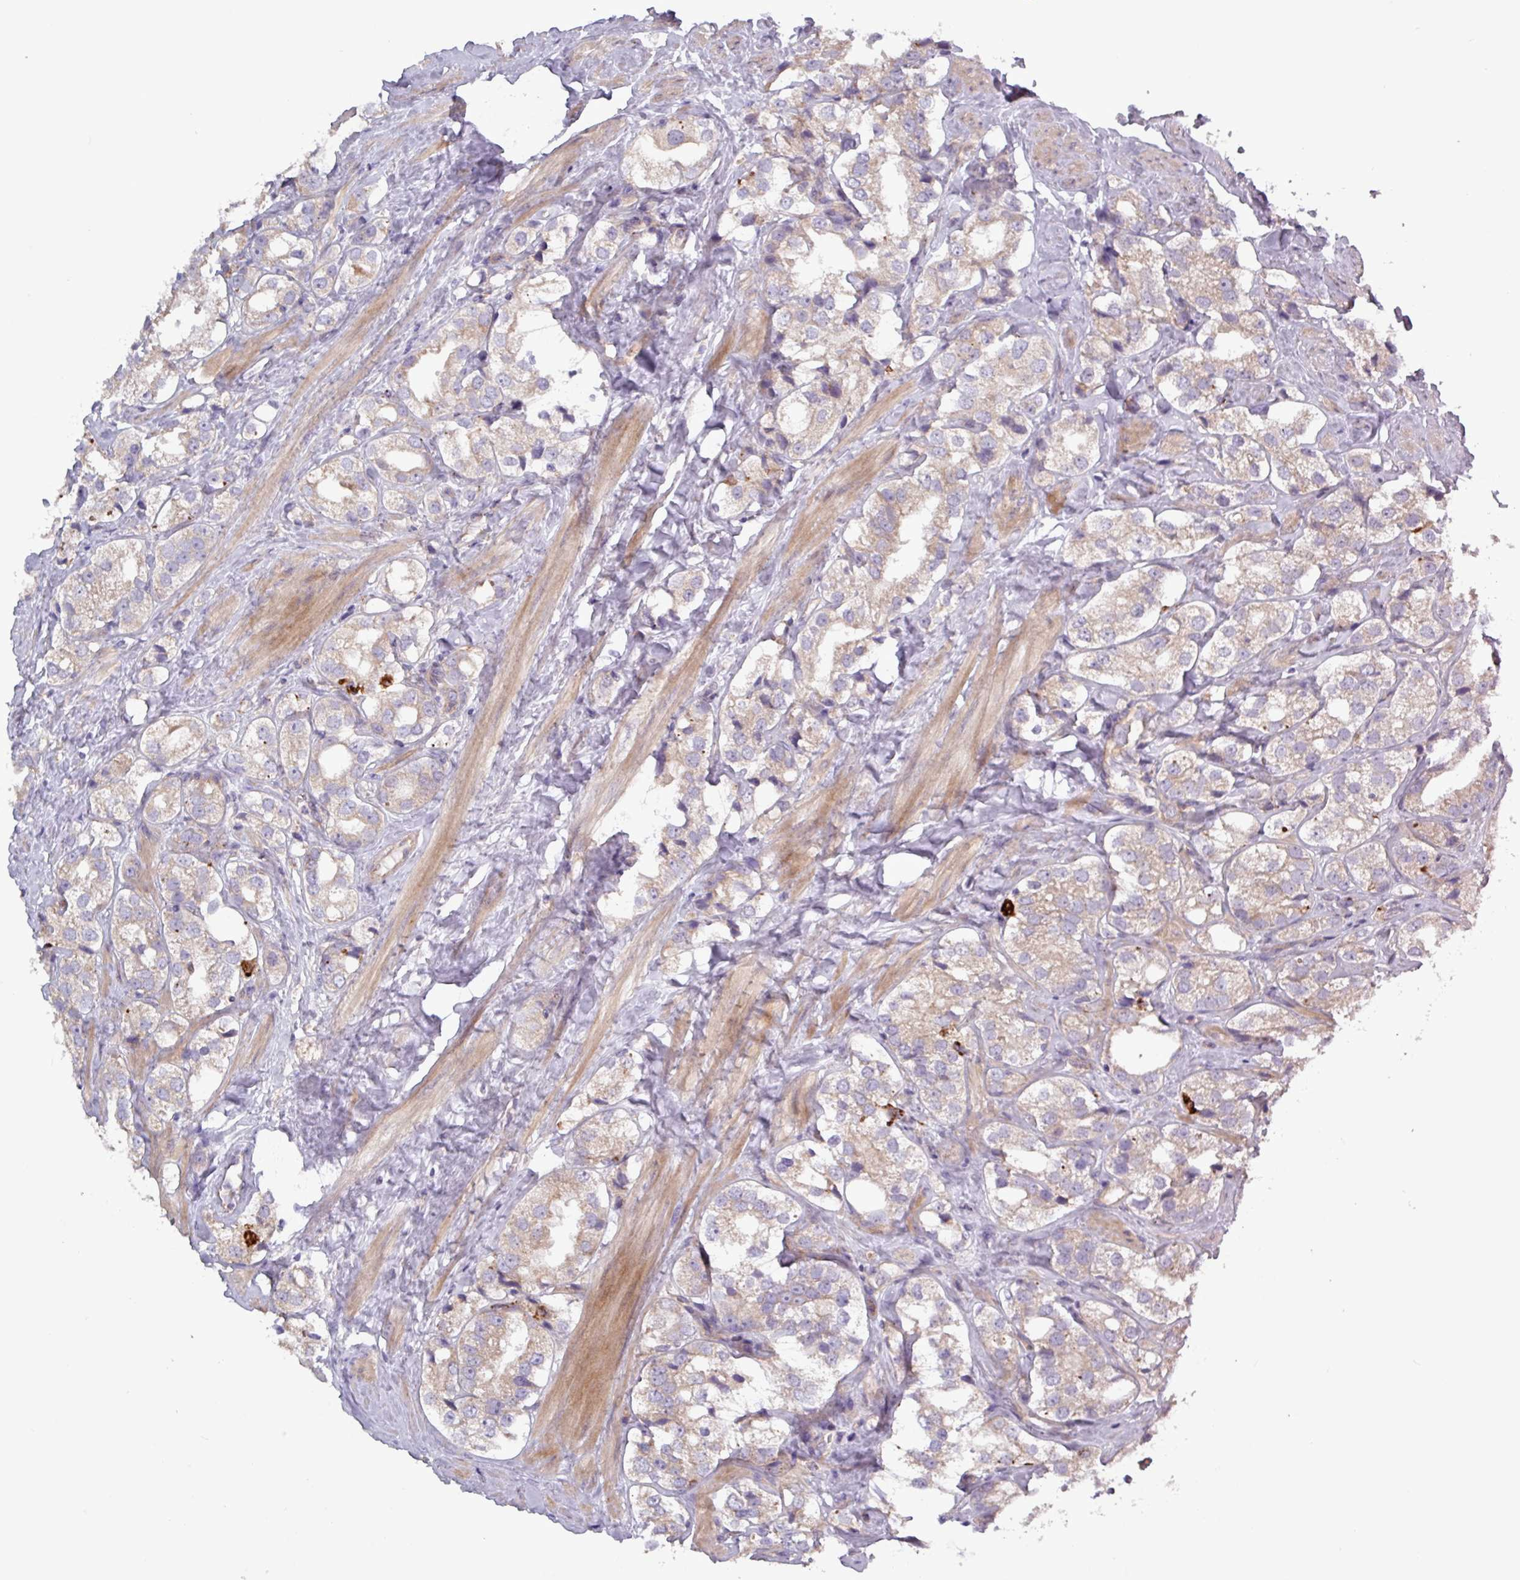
{"staining": {"intensity": "weak", "quantity": "<25%", "location": "cytoplasmic/membranous"}, "tissue": "prostate cancer", "cell_type": "Tumor cells", "image_type": "cancer", "snomed": [{"axis": "morphology", "description": "Adenocarcinoma, NOS"}, {"axis": "topography", "description": "Prostate"}], "caption": "Immunohistochemistry histopathology image of adenocarcinoma (prostate) stained for a protein (brown), which exhibits no positivity in tumor cells. (Stains: DAB (3,3'-diaminobenzidine) IHC with hematoxylin counter stain, Microscopy: brightfield microscopy at high magnification).", "gene": "PLIN2", "patient": {"sex": "male", "age": 79}}